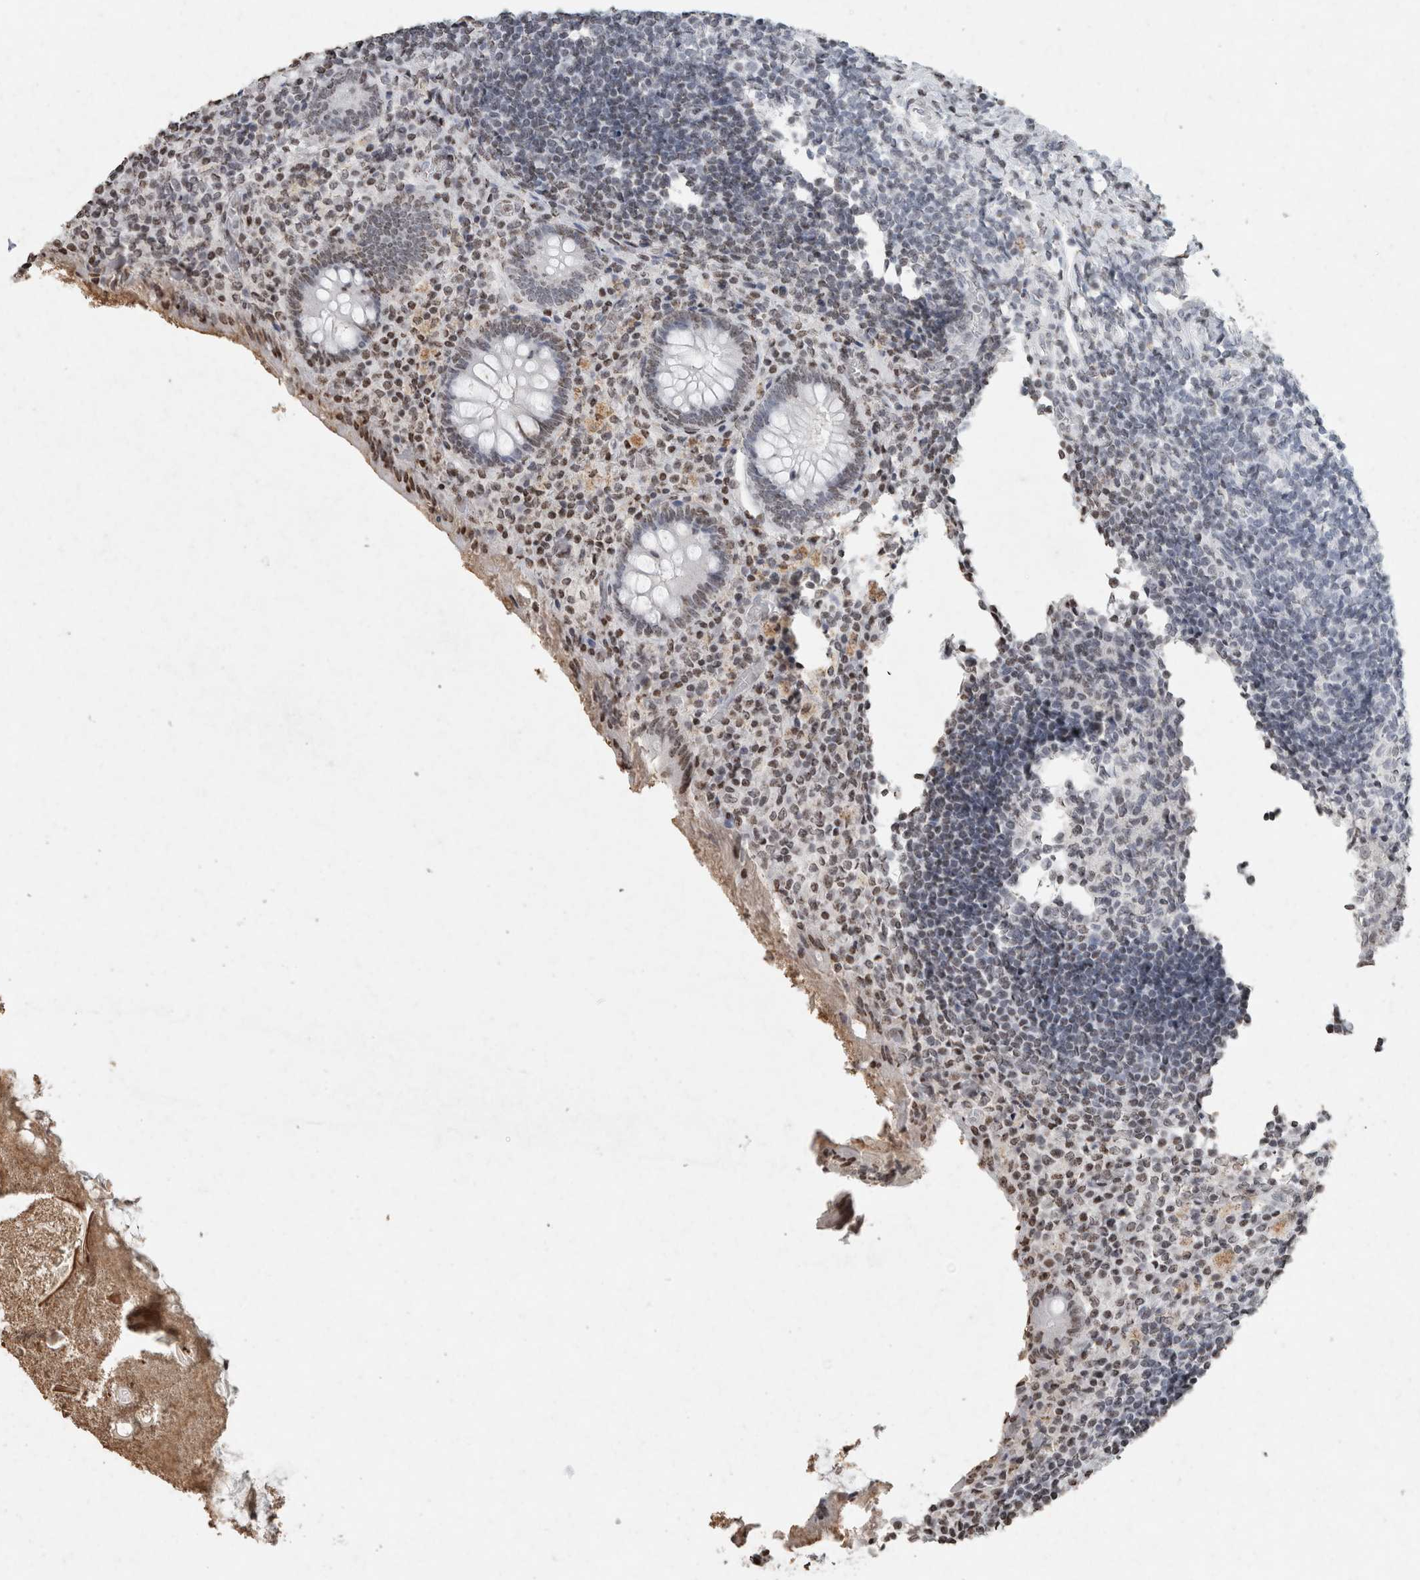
{"staining": {"intensity": "weak", "quantity": "25%-75%", "location": "nuclear"}, "tissue": "appendix", "cell_type": "Glandular cells", "image_type": "normal", "snomed": [{"axis": "morphology", "description": "Normal tissue, NOS"}, {"axis": "topography", "description": "Appendix"}], "caption": "Immunohistochemical staining of normal appendix exhibits low levels of weak nuclear expression in about 25%-75% of glandular cells. The staining is performed using DAB (3,3'-diaminobenzidine) brown chromogen to label protein expression. The nuclei are counter-stained blue using hematoxylin.", "gene": "CNTN1", "patient": {"sex": "female", "age": 17}}